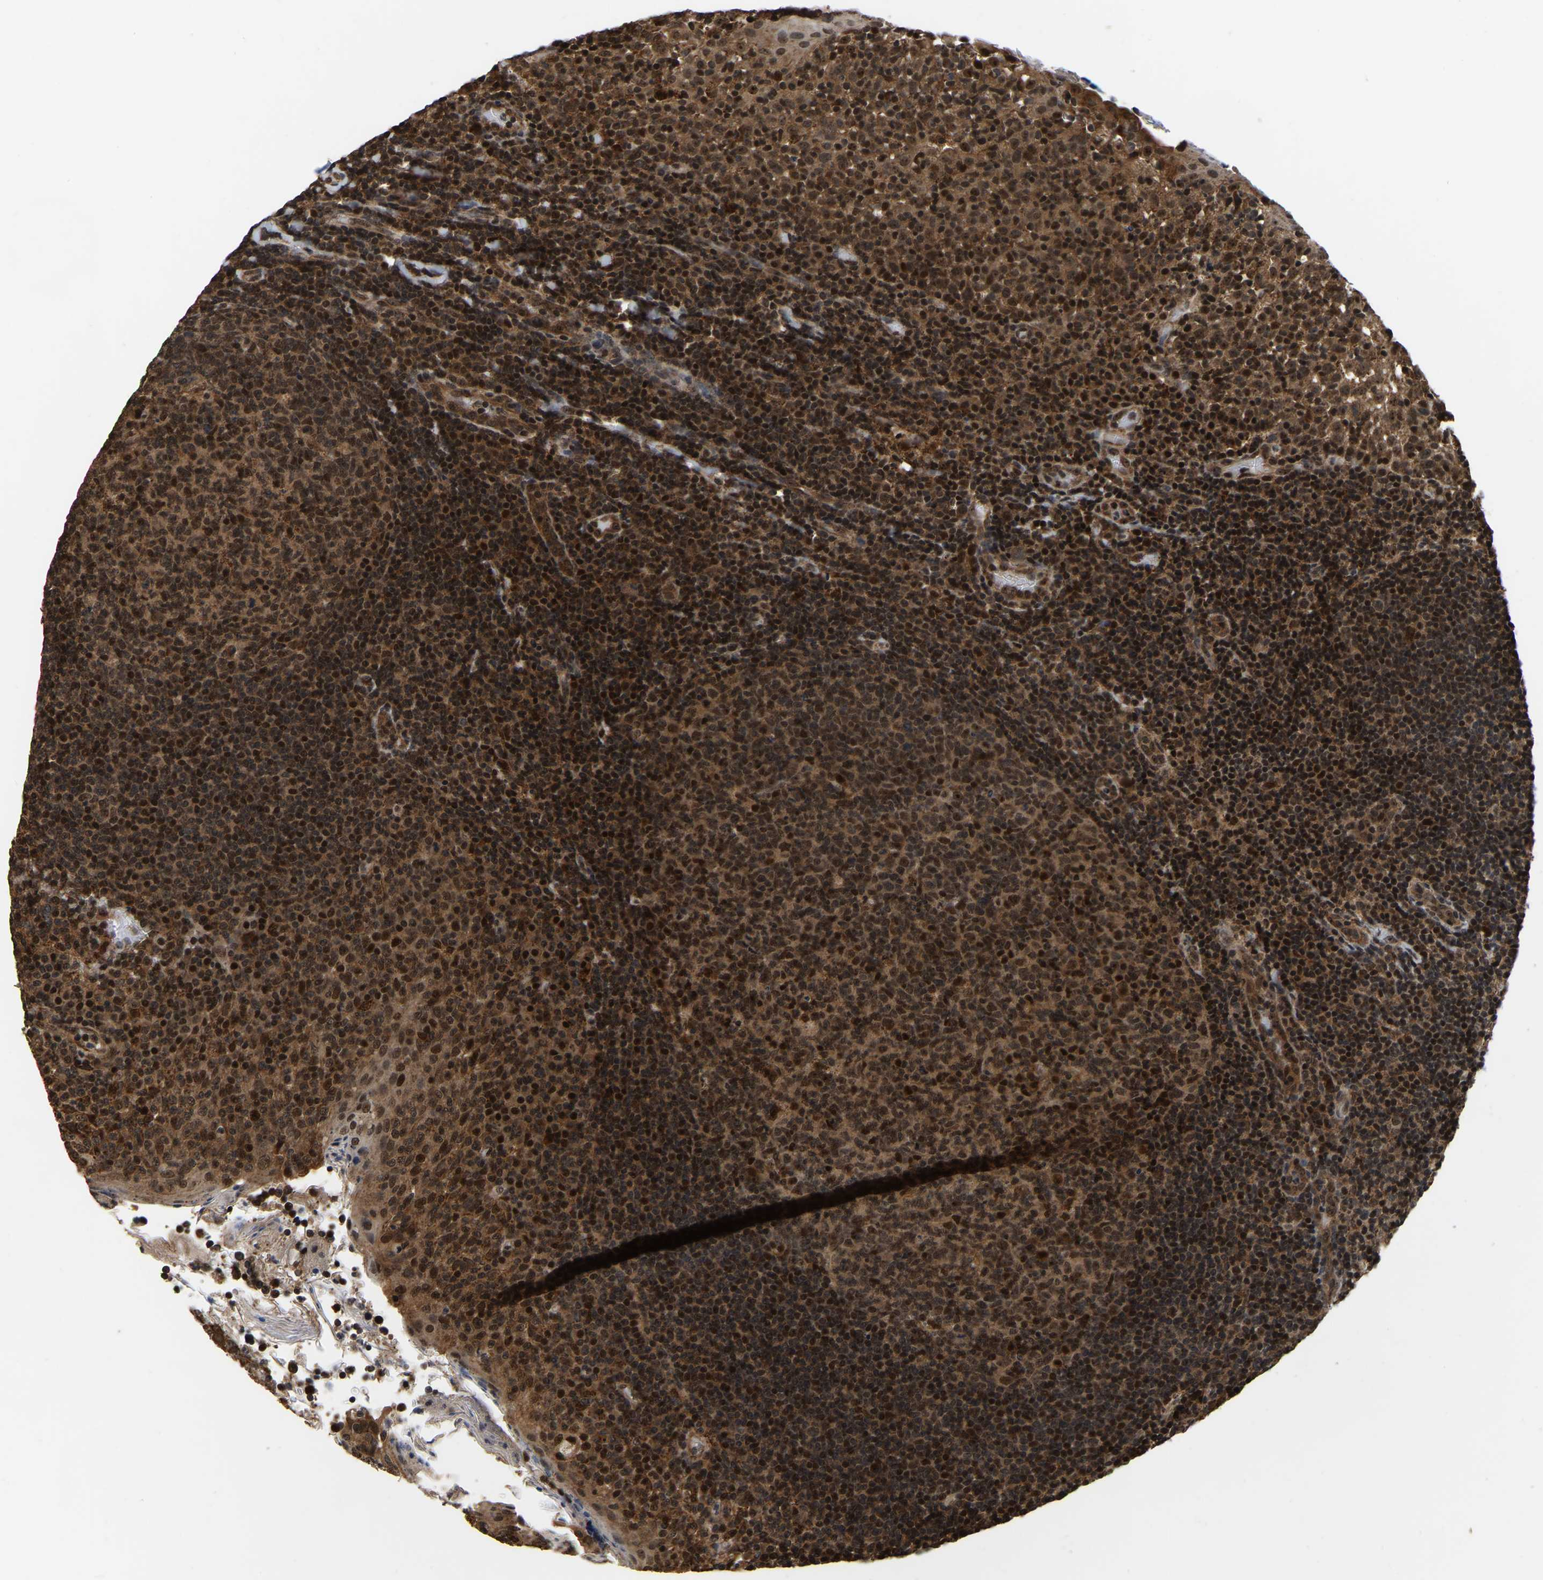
{"staining": {"intensity": "strong", "quantity": ">75%", "location": "cytoplasmic/membranous,nuclear"}, "tissue": "tonsil", "cell_type": "Germinal center cells", "image_type": "normal", "snomed": [{"axis": "morphology", "description": "Normal tissue, NOS"}, {"axis": "topography", "description": "Tonsil"}], "caption": "Immunohistochemistry (IHC) of normal human tonsil demonstrates high levels of strong cytoplasmic/membranous,nuclear expression in approximately >75% of germinal center cells.", "gene": "CIAO1", "patient": {"sex": "female", "age": 19}}